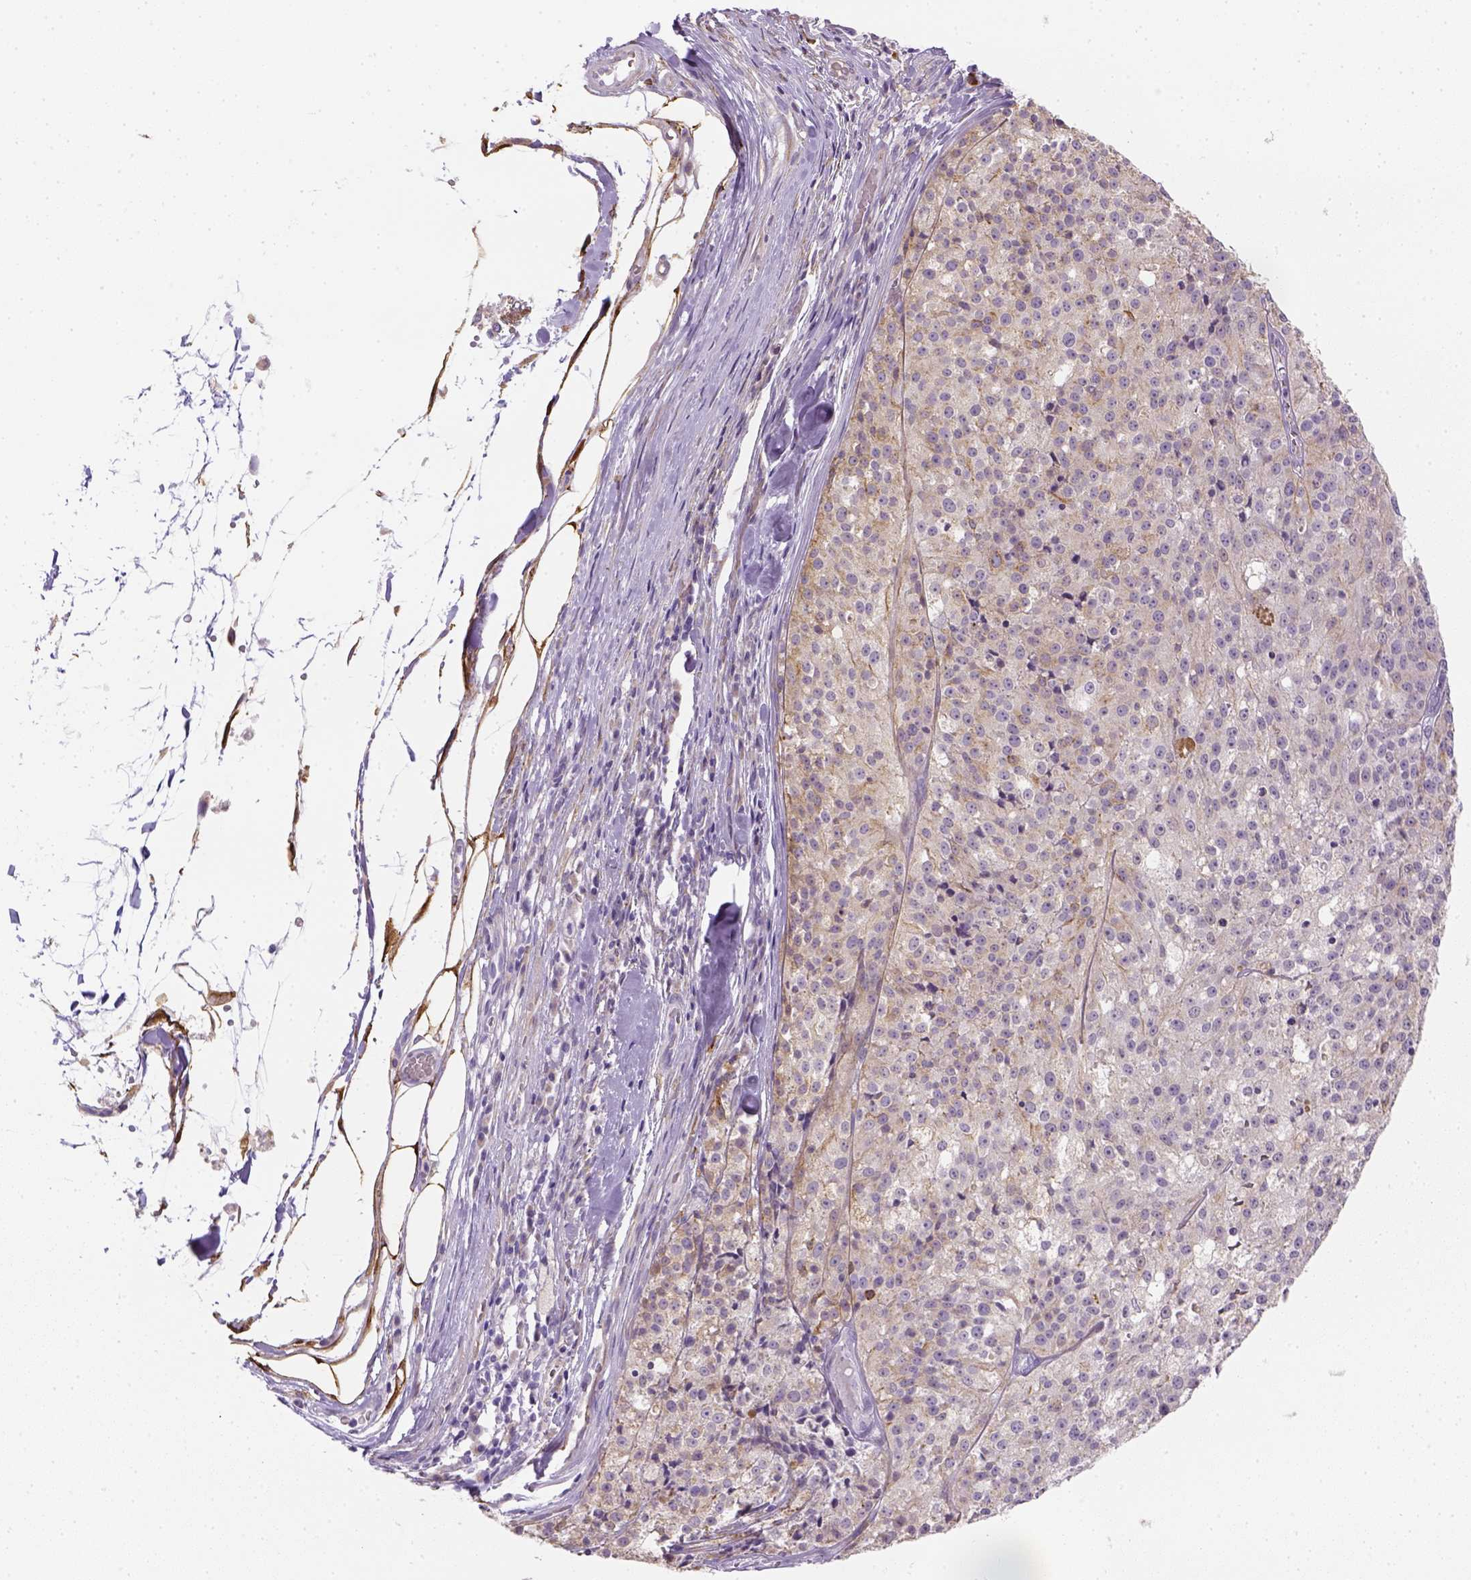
{"staining": {"intensity": "negative", "quantity": "none", "location": "none"}, "tissue": "melanoma", "cell_type": "Tumor cells", "image_type": "cancer", "snomed": [{"axis": "morphology", "description": "Malignant melanoma, Metastatic site"}, {"axis": "topography", "description": "Lymph node"}], "caption": "A high-resolution micrograph shows immunohistochemistry staining of melanoma, which displays no significant positivity in tumor cells. (Brightfield microscopy of DAB immunohistochemistry (IHC) at high magnification).", "gene": "CACNB1", "patient": {"sex": "female", "age": 64}}